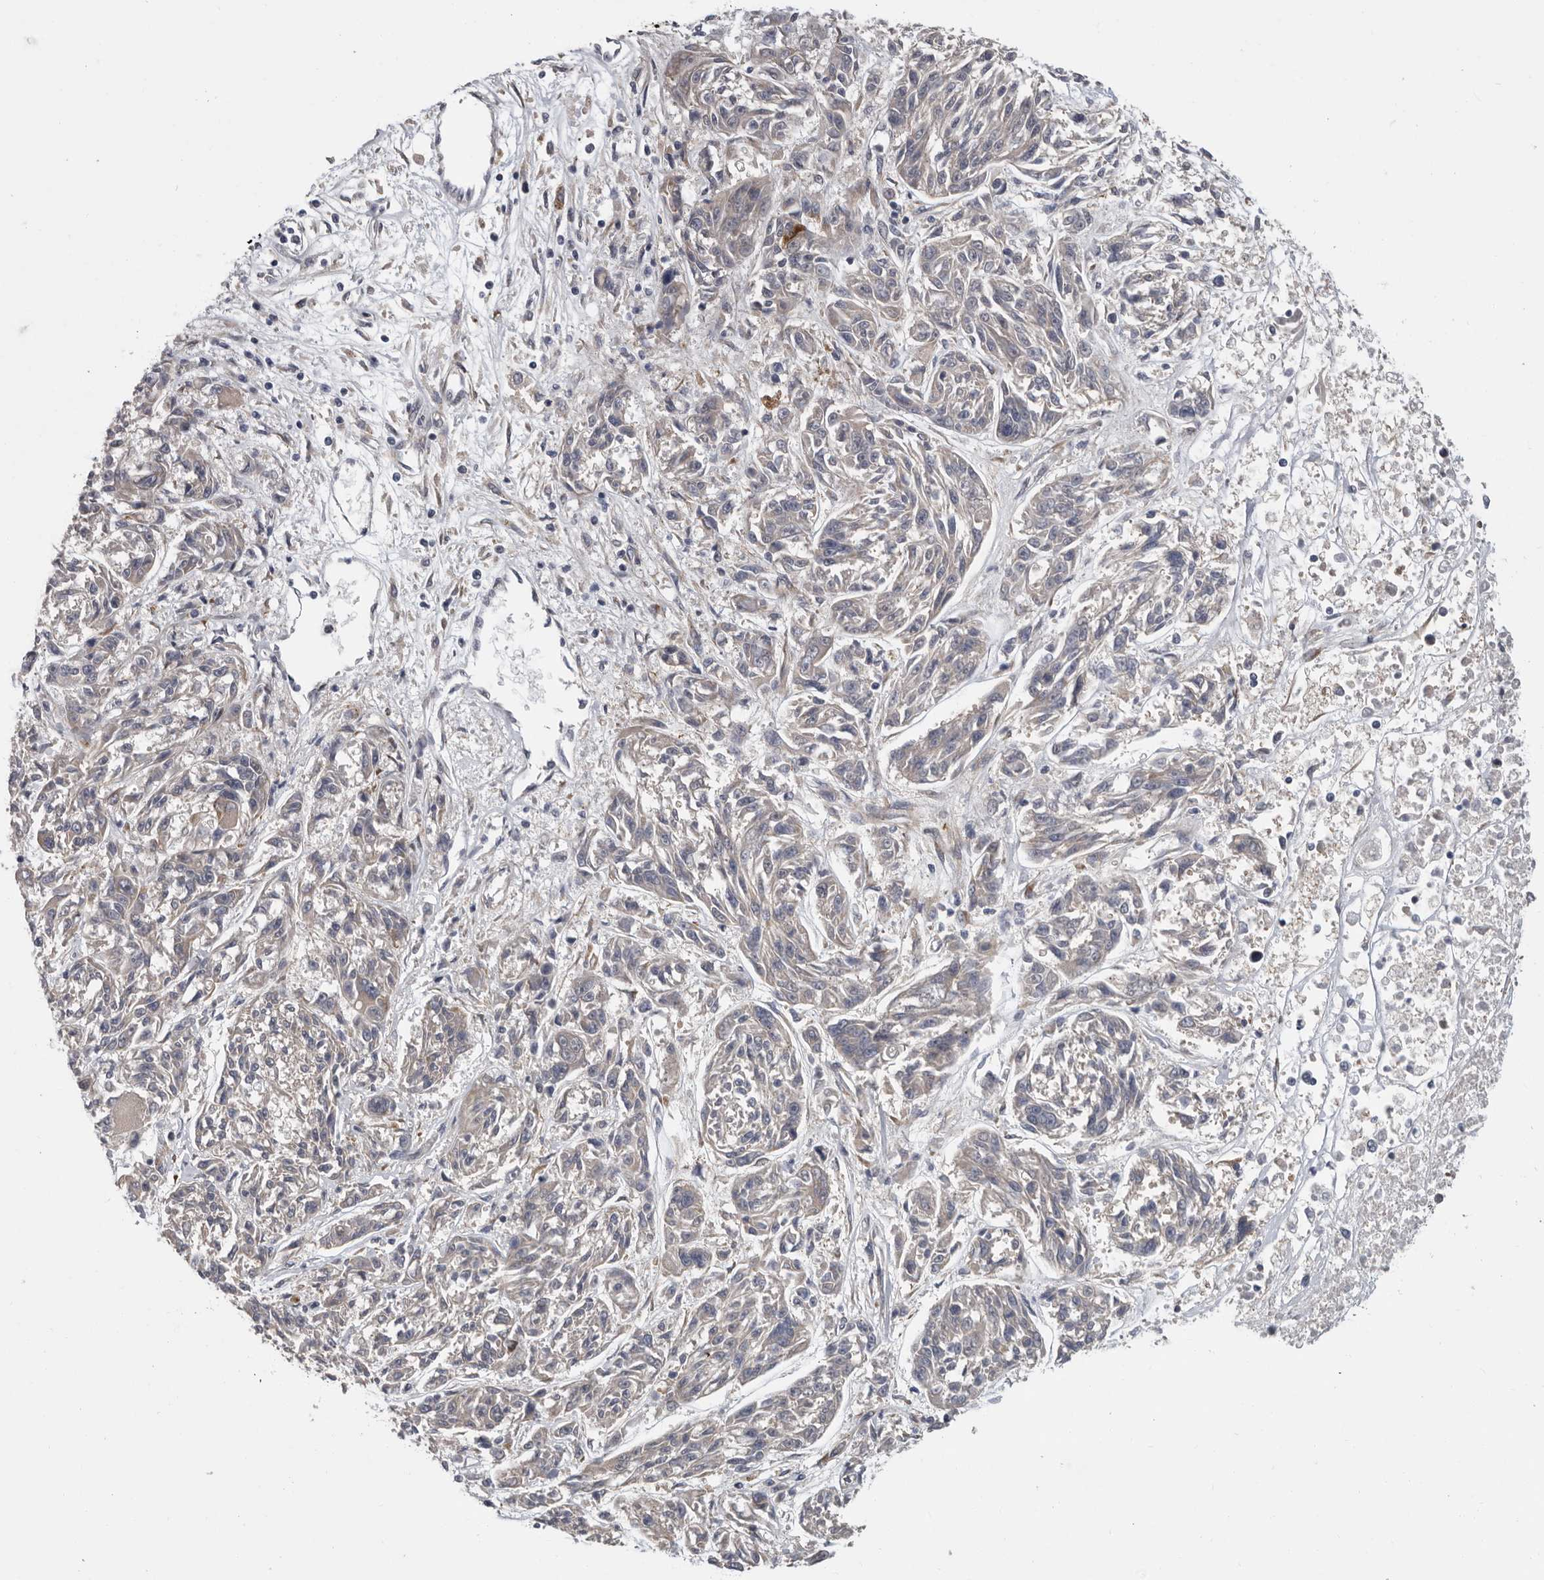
{"staining": {"intensity": "negative", "quantity": "none", "location": "none"}, "tissue": "melanoma", "cell_type": "Tumor cells", "image_type": "cancer", "snomed": [{"axis": "morphology", "description": "Malignant melanoma, NOS"}, {"axis": "topography", "description": "Skin"}], "caption": "Human malignant melanoma stained for a protein using IHC demonstrates no positivity in tumor cells.", "gene": "ATXN3L", "patient": {"sex": "male", "age": 53}}